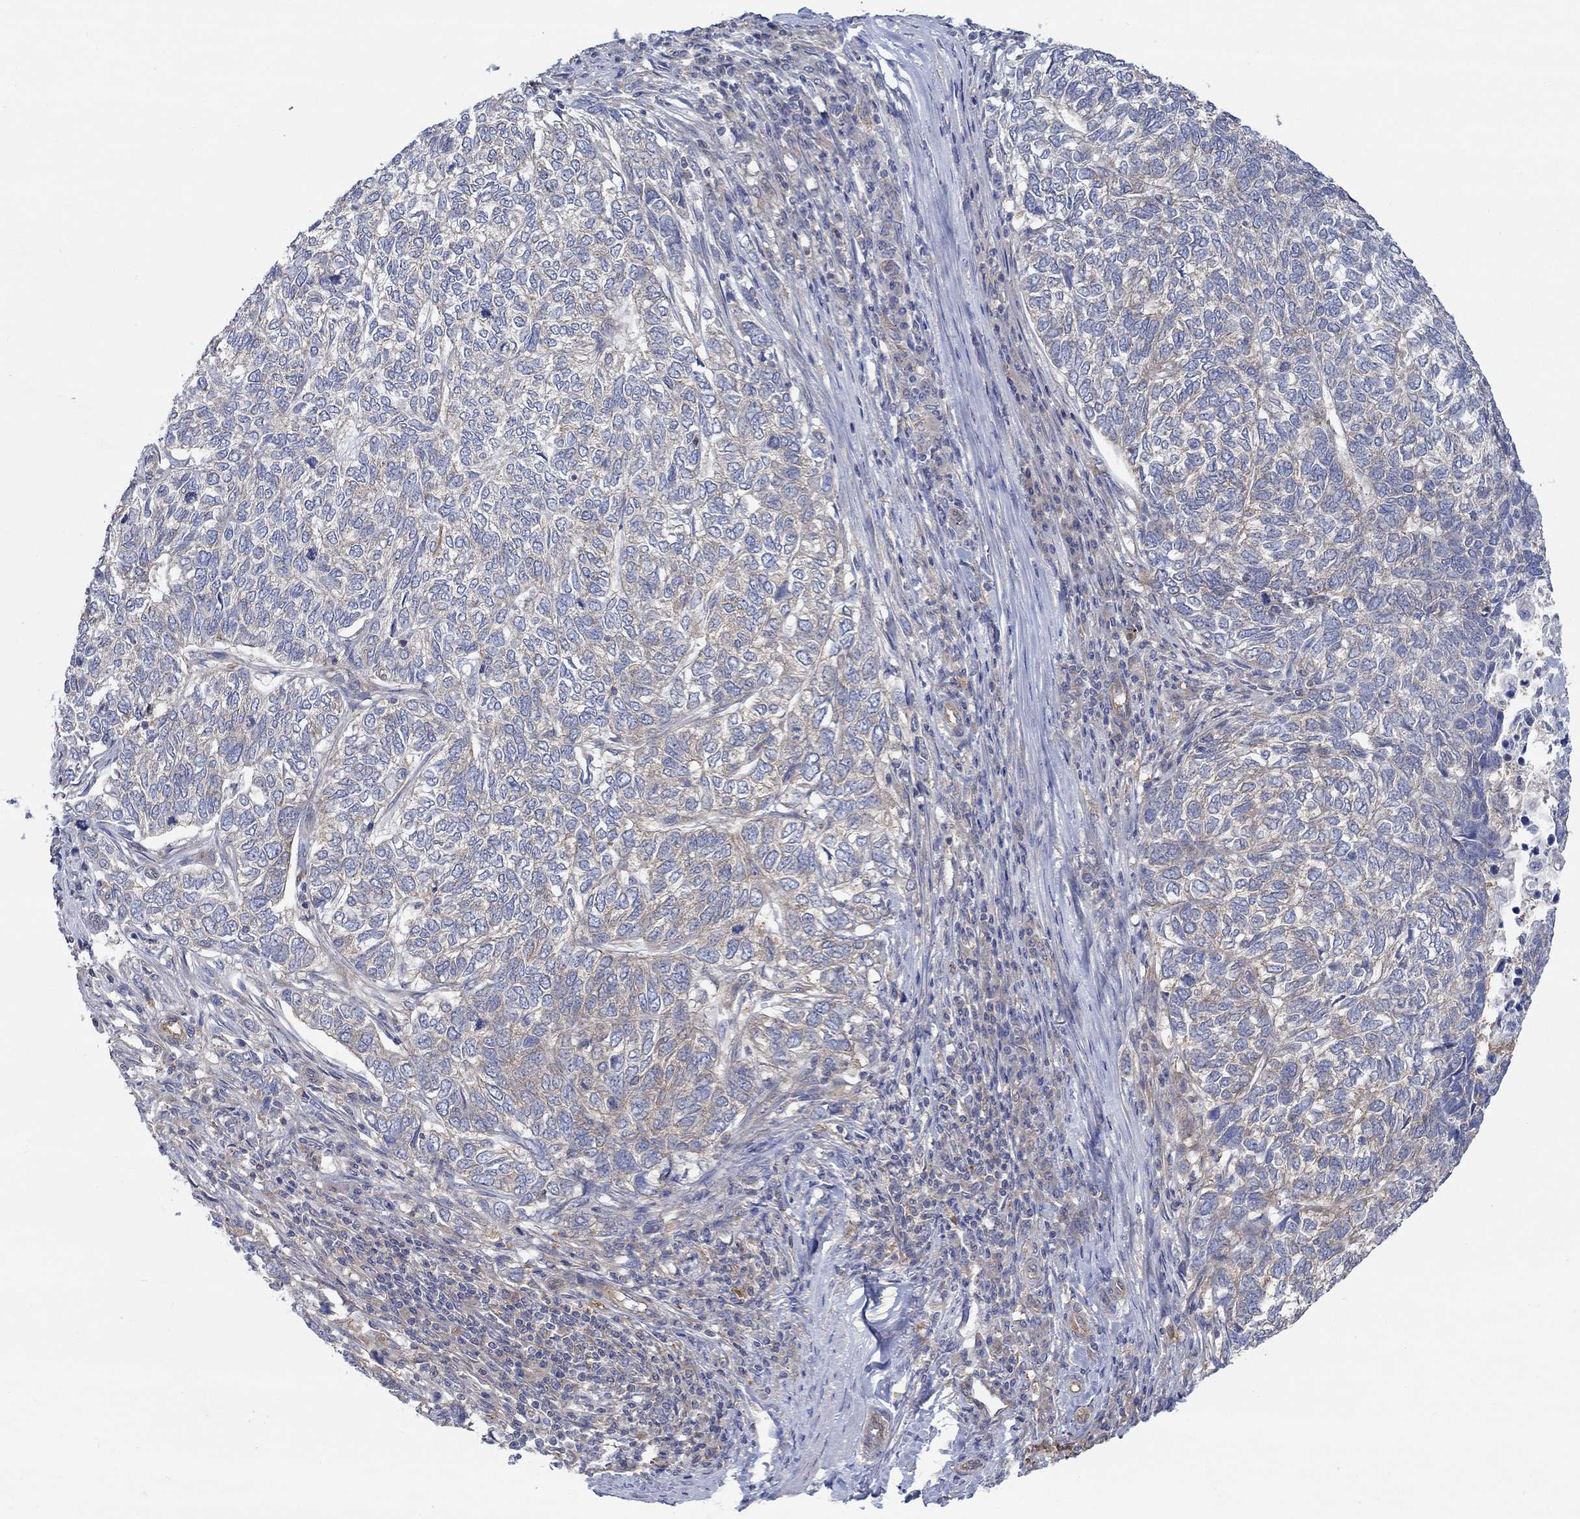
{"staining": {"intensity": "weak", "quantity": "25%-75%", "location": "cytoplasmic/membranous"}, "tissue": "skin cancer", "cell_type": "Tumor cells", "image_type": "cancer", "snomed": [{"axis": "morphology", "description": "Basal cell carcinoma"}, {"axis": "topography", "description": "Skin"}], "caption": "Weak cytoplasmic/membranous protein staining is appreciated in approximately 25%-75% of tumor cells in skin basal cell carcinoma.", "gene": "SPAG9", "patient": {"sex": "female", "age": 65}}